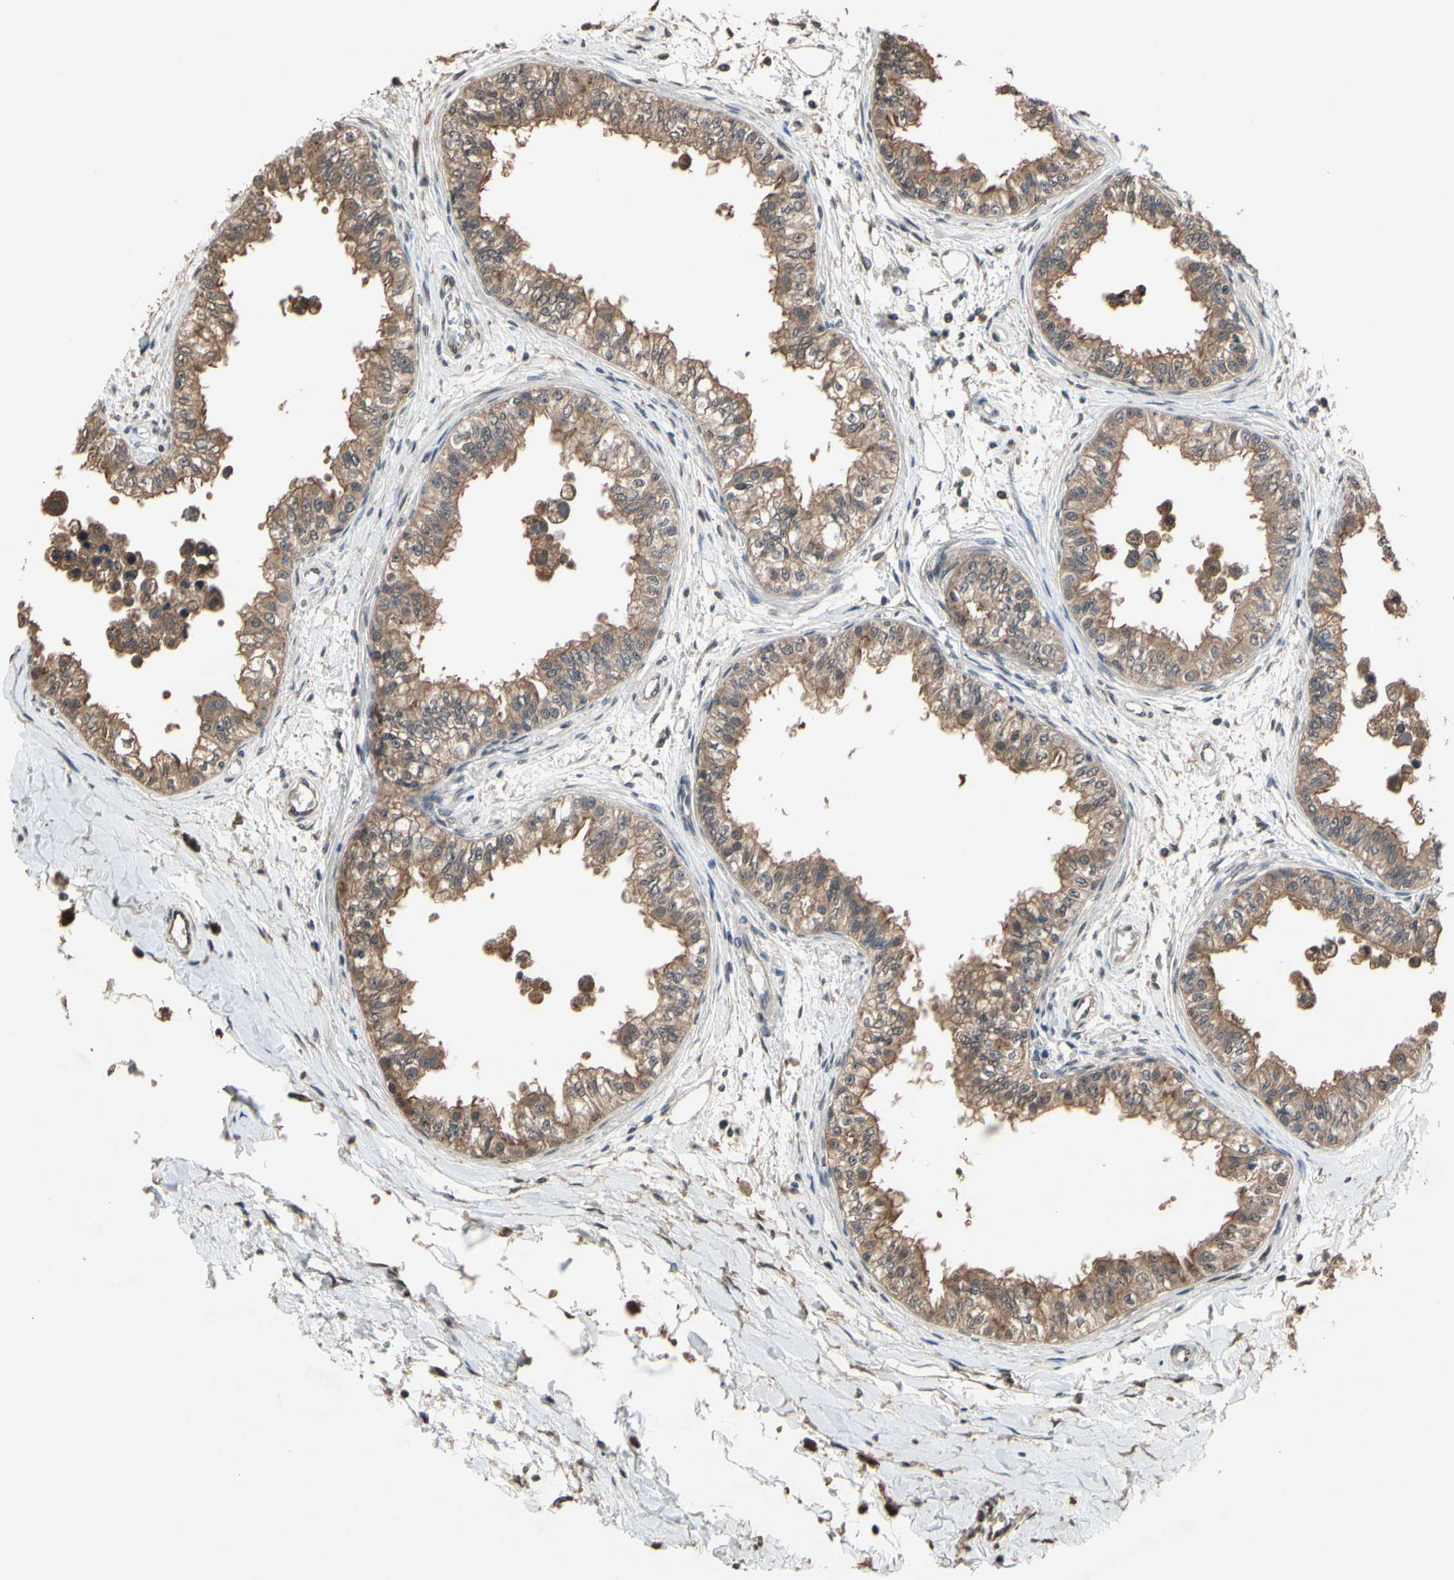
{"staining": {"intensity": "moderate", "quantity": ">75%", "location": "cytoplasmic/membranous"}, "tissue": "epididymis", "cell_type": "Glandular cells", "image_type": "normal", "snomed": [{"axis": "morphology", "description": "Normal tissue, NOS"}, {"axis": "morphology", "description": "Adenocarcinoma, metastatic, NOS"}, {"axis": "topography", "description": "Testis"}, {"axis": "topography", "description": "Epididymis"}], "caption": "Human epididymis stained for a protein (brown) shows moderate cytoplasmic/membranous positive positivity in about >75% of glandular cells.", "gene": "PNPLA7", "patient": {"sex": "male", "age": 26}}